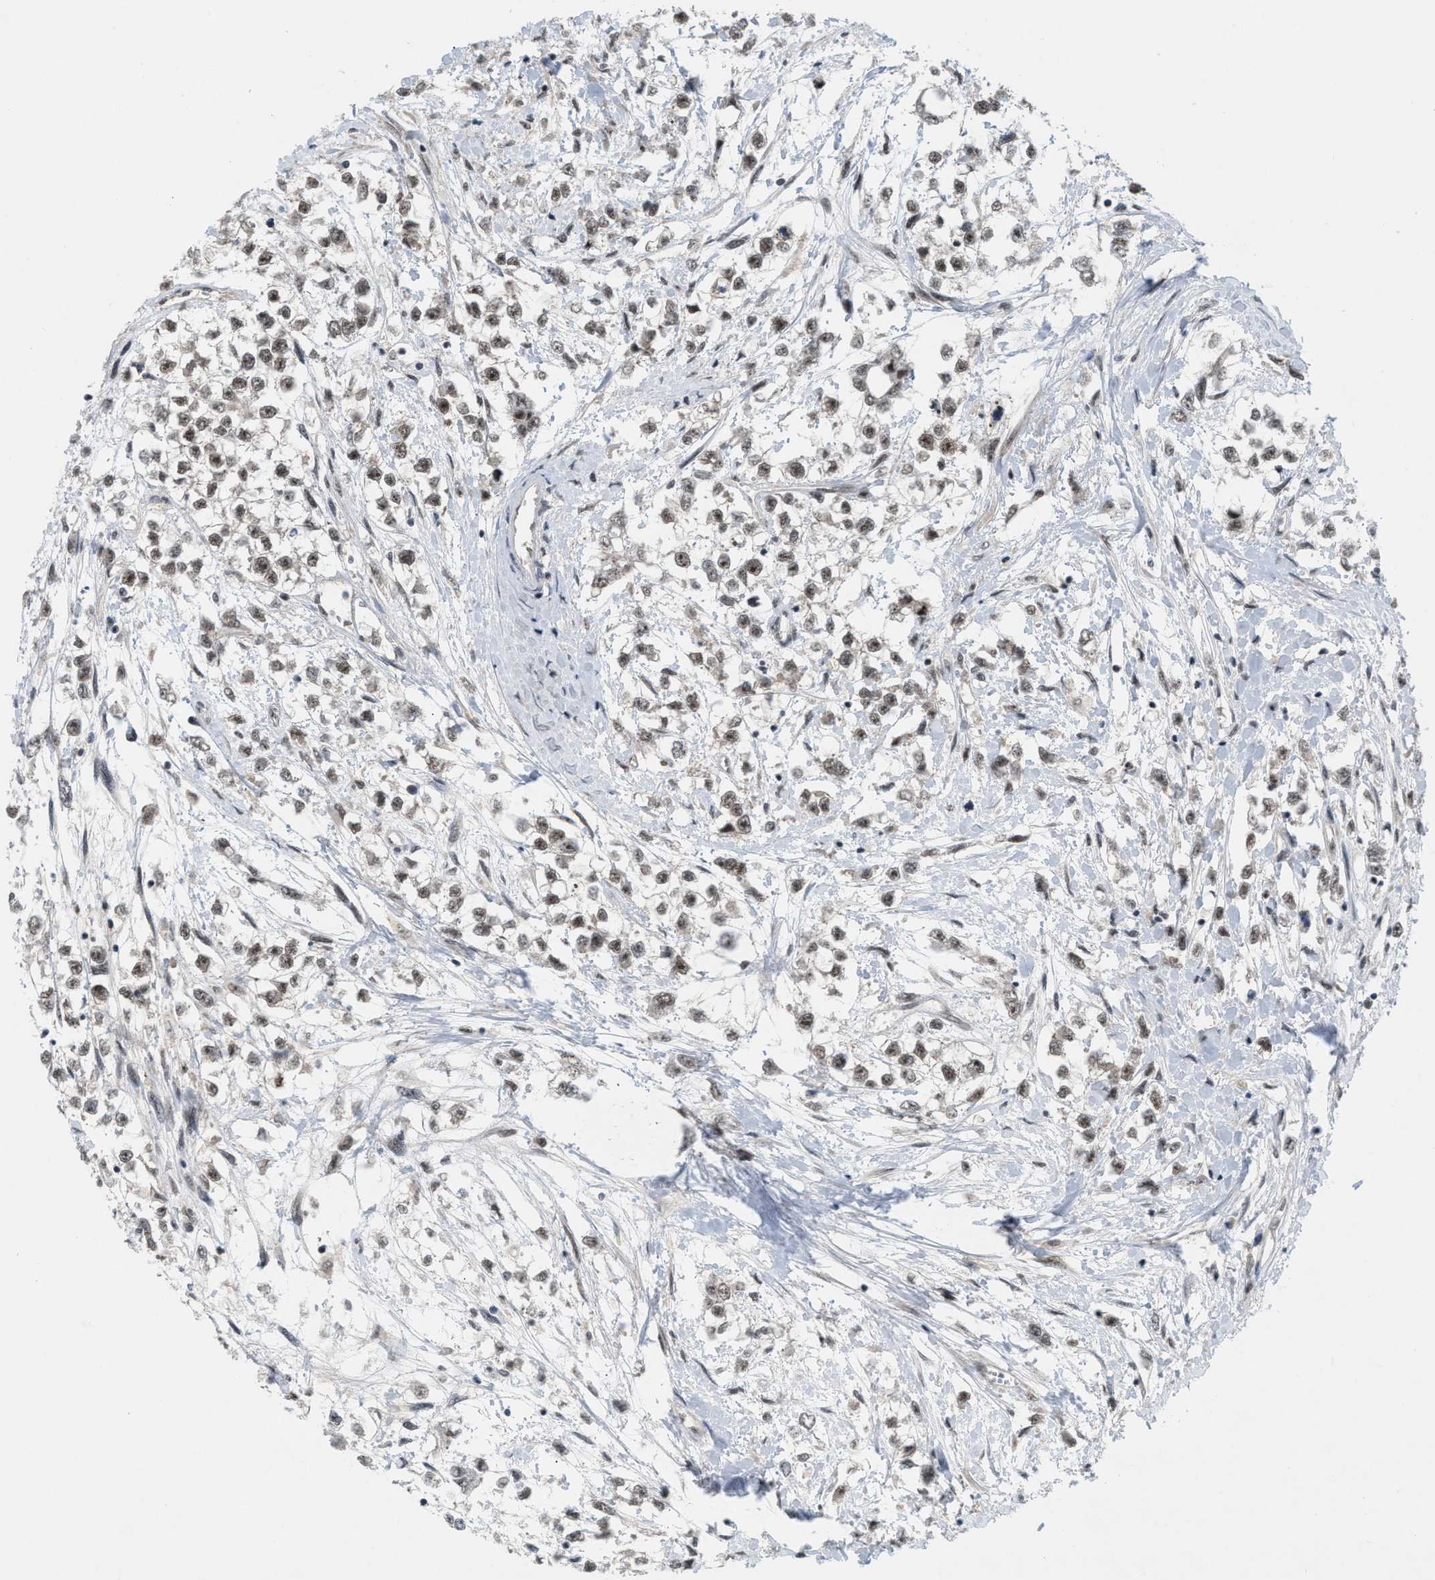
{"staining": {"intensity": "weak", "quantity": ">75%", "location": "nuclear"}, "tissue": "testis cancer", "cell_type": "Tumor cells", "image_type": "cancer", "snomed": [{"axis": "morphology", "description": "Seminoma, NOS"}, {"axis": "morphology", "description": "Carcinoma, Embryonal, NOS"}, {"axis": "topography", "description": "Testis"}], "caption": "About >75% of tumor cells in human testis embryonal carcinoma exhibit weak nuclear protein staining as visualized by brown immunohistochemical staining.", "gene": "PRPF4", "patient": {"sex": "male", "age": 51}}